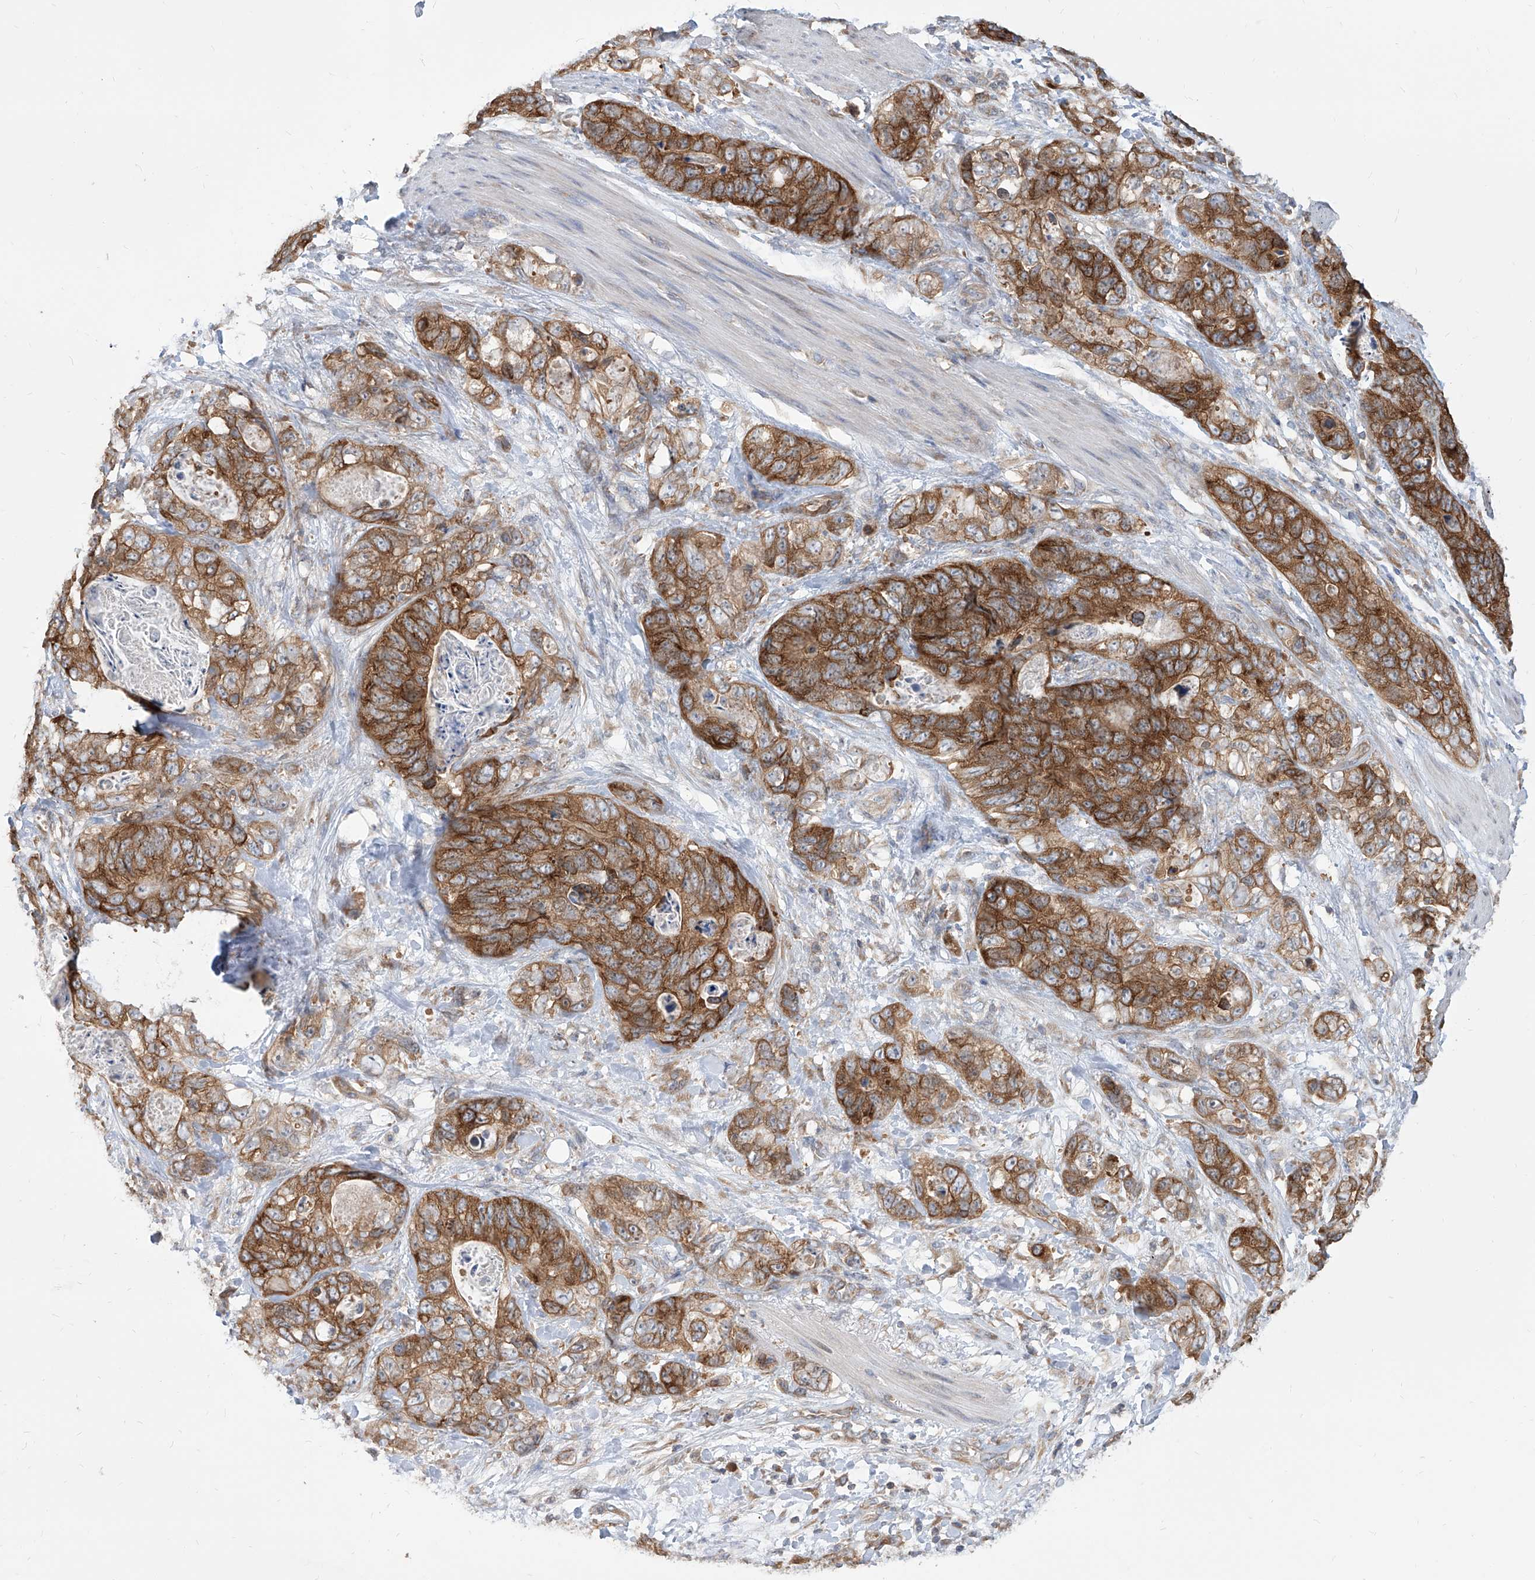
{"staining": {"intensity": "strong", "quantity": ">75%", "location": "cytoplasmic/membranous"}, "tissue": "stomach cancer", "cell_type": "Tumor cells", "image_type": "cancer", "snomed": [{"axis": "morphology", "description": "Normal tissue, NOS"}, {"axis": "morphology", "description": "Adenocarcinoma, NOS"}, {"axis": "topography", "description": "Stomach"}], "caption": "High-power microscopy captured an immunohistochemistry (IHC) micrograph of stomach adenocarcinoma, revealing strong cytoplasmic/membranous staining in about >75% of tumor cells. Using DAB (3,3'-diaminobenzidine) (brown) and hematoxylin (blue) stains, captured at high magnification using brightfield microscopy.", "gene": "FAM83B", "patient": {"sex": "female", "age": 89}}